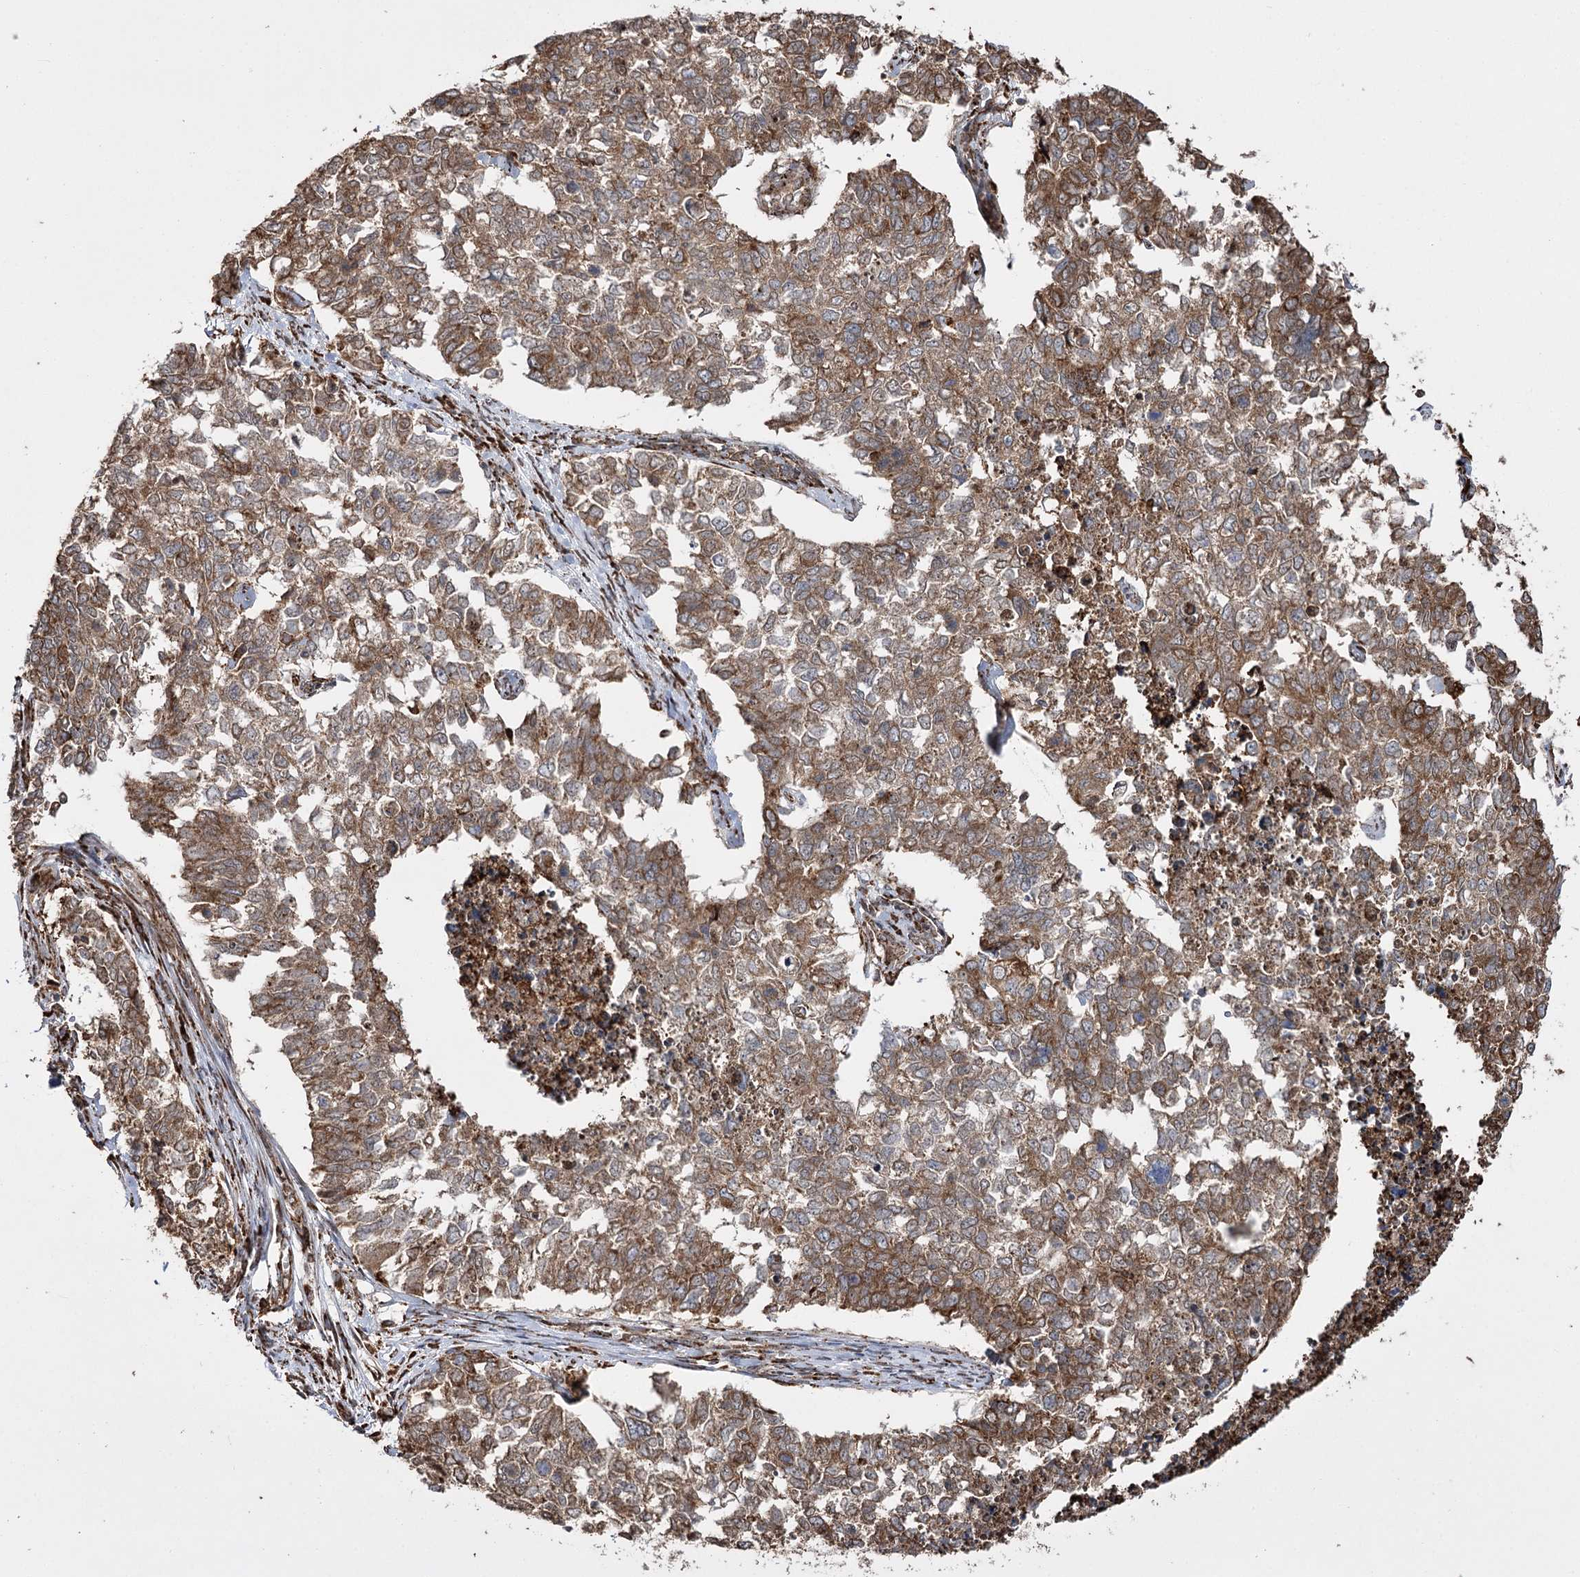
{"staining": {"intensity": "moderate", "quantity": ">75%", "location": "cytoplasmic/membranous"}, "tissue": "cervical cancer", "cell_type": "Tumor cells", "image_type": "cancer", "snomed": [{"axis": "morphology", "description": "Squamous cell carcinoma, NOS"}, {"axis": "topography", "description": "Cervix"}], "caption": "Protein staining reveals moderate cytoplasmic/membranous positivity in about >75% of tumor cells in cervical cancer.", "gene": "FANCL", "patient": {"sex": "female", "age": 63}}